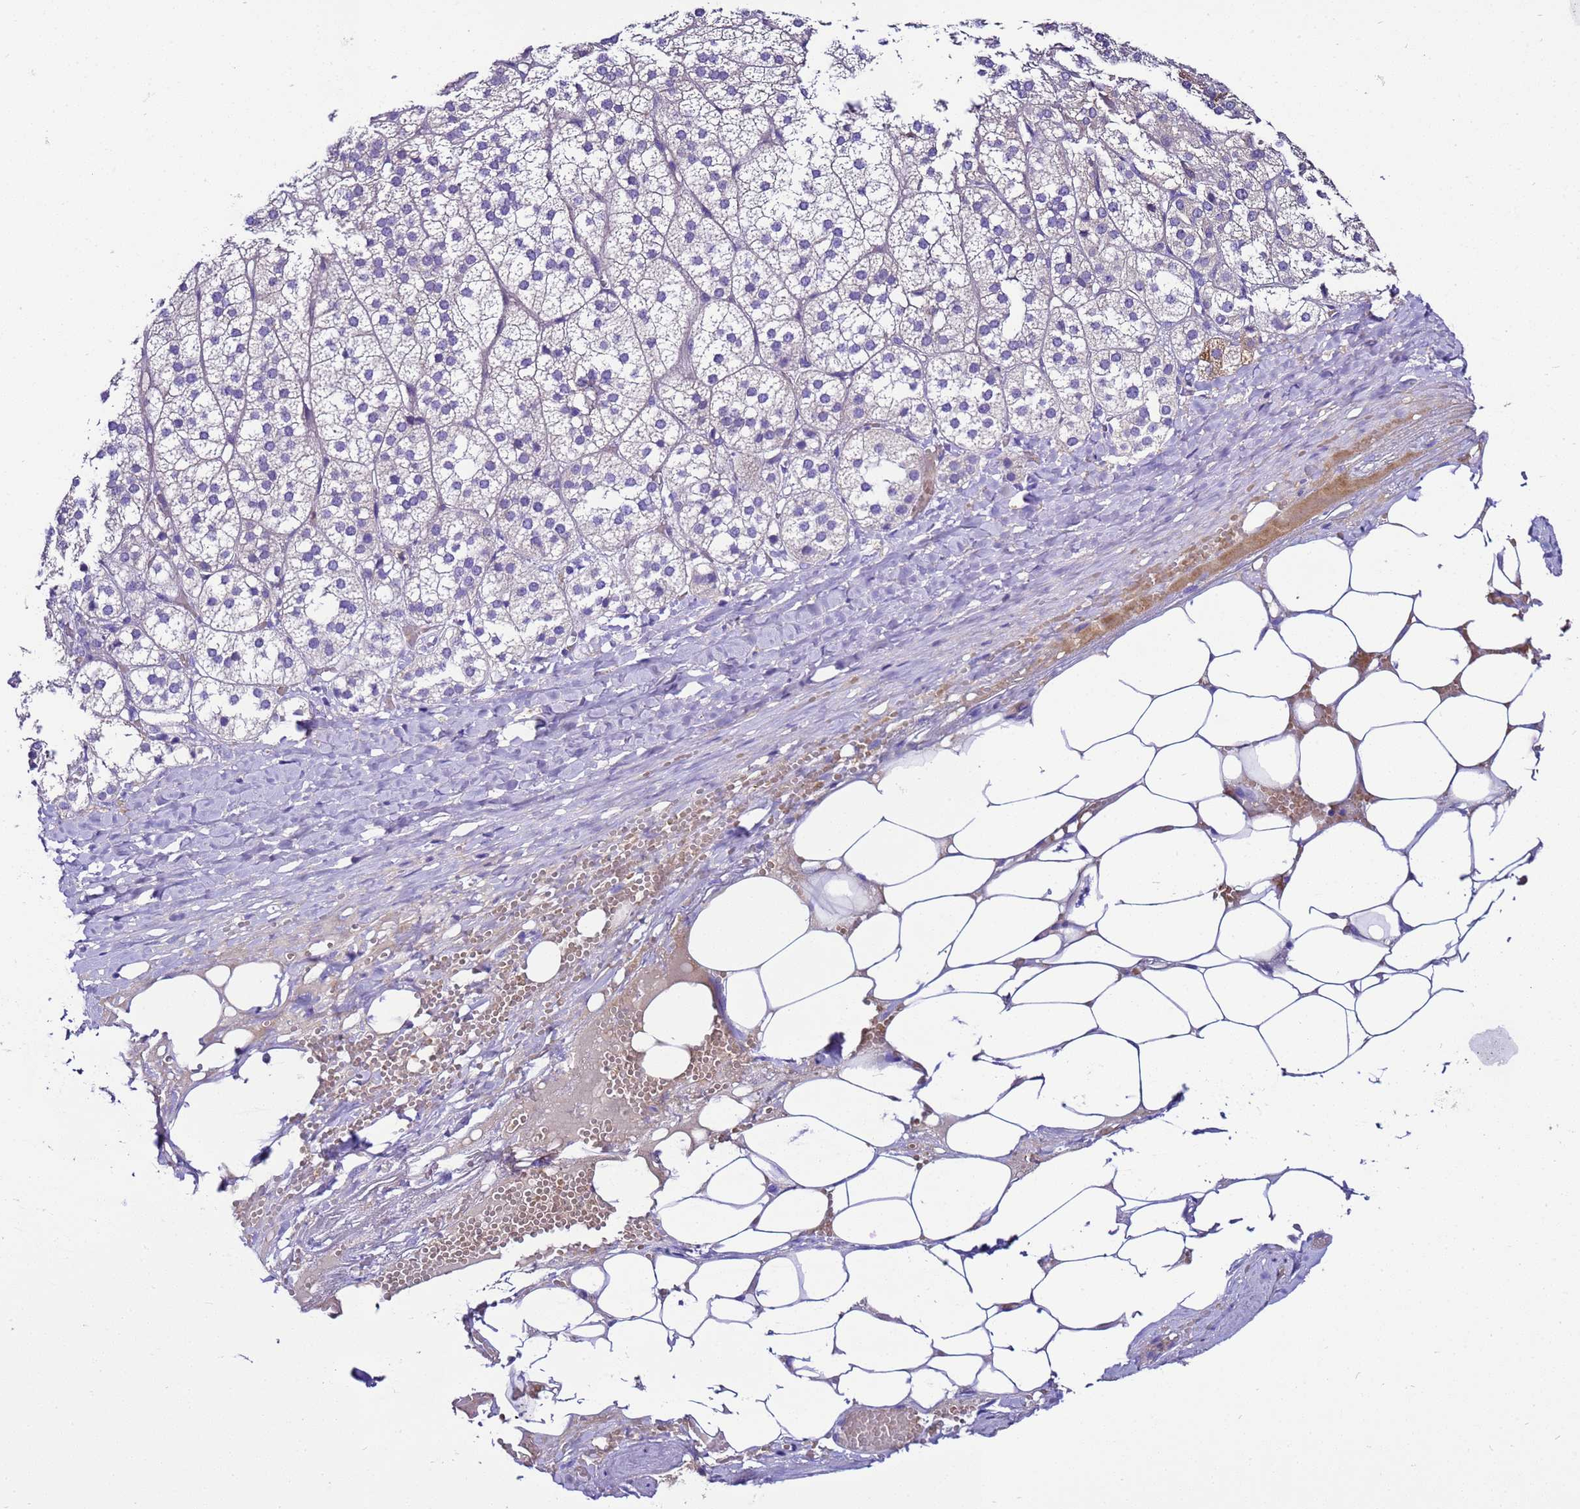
{"staining": {"intensity": "negative", "quantity": "none", "location": "none"}, "tissue": "adrenal gland", "cell_type": "Glandular cells", "image_type": "normal", "snomed": [{"axis": "morphology", "description": "Normal tissue, NOS"}, {"axis": "topography", "description": "Adrenal gland"}], "caption": "IHC of unremarkable human adrenal gland displays no expression in glandular cells. (DAB immunohistochemistry, high magnification).", "gene": "UGT2A1", "patient": {"sex": "female", "age": 61}}